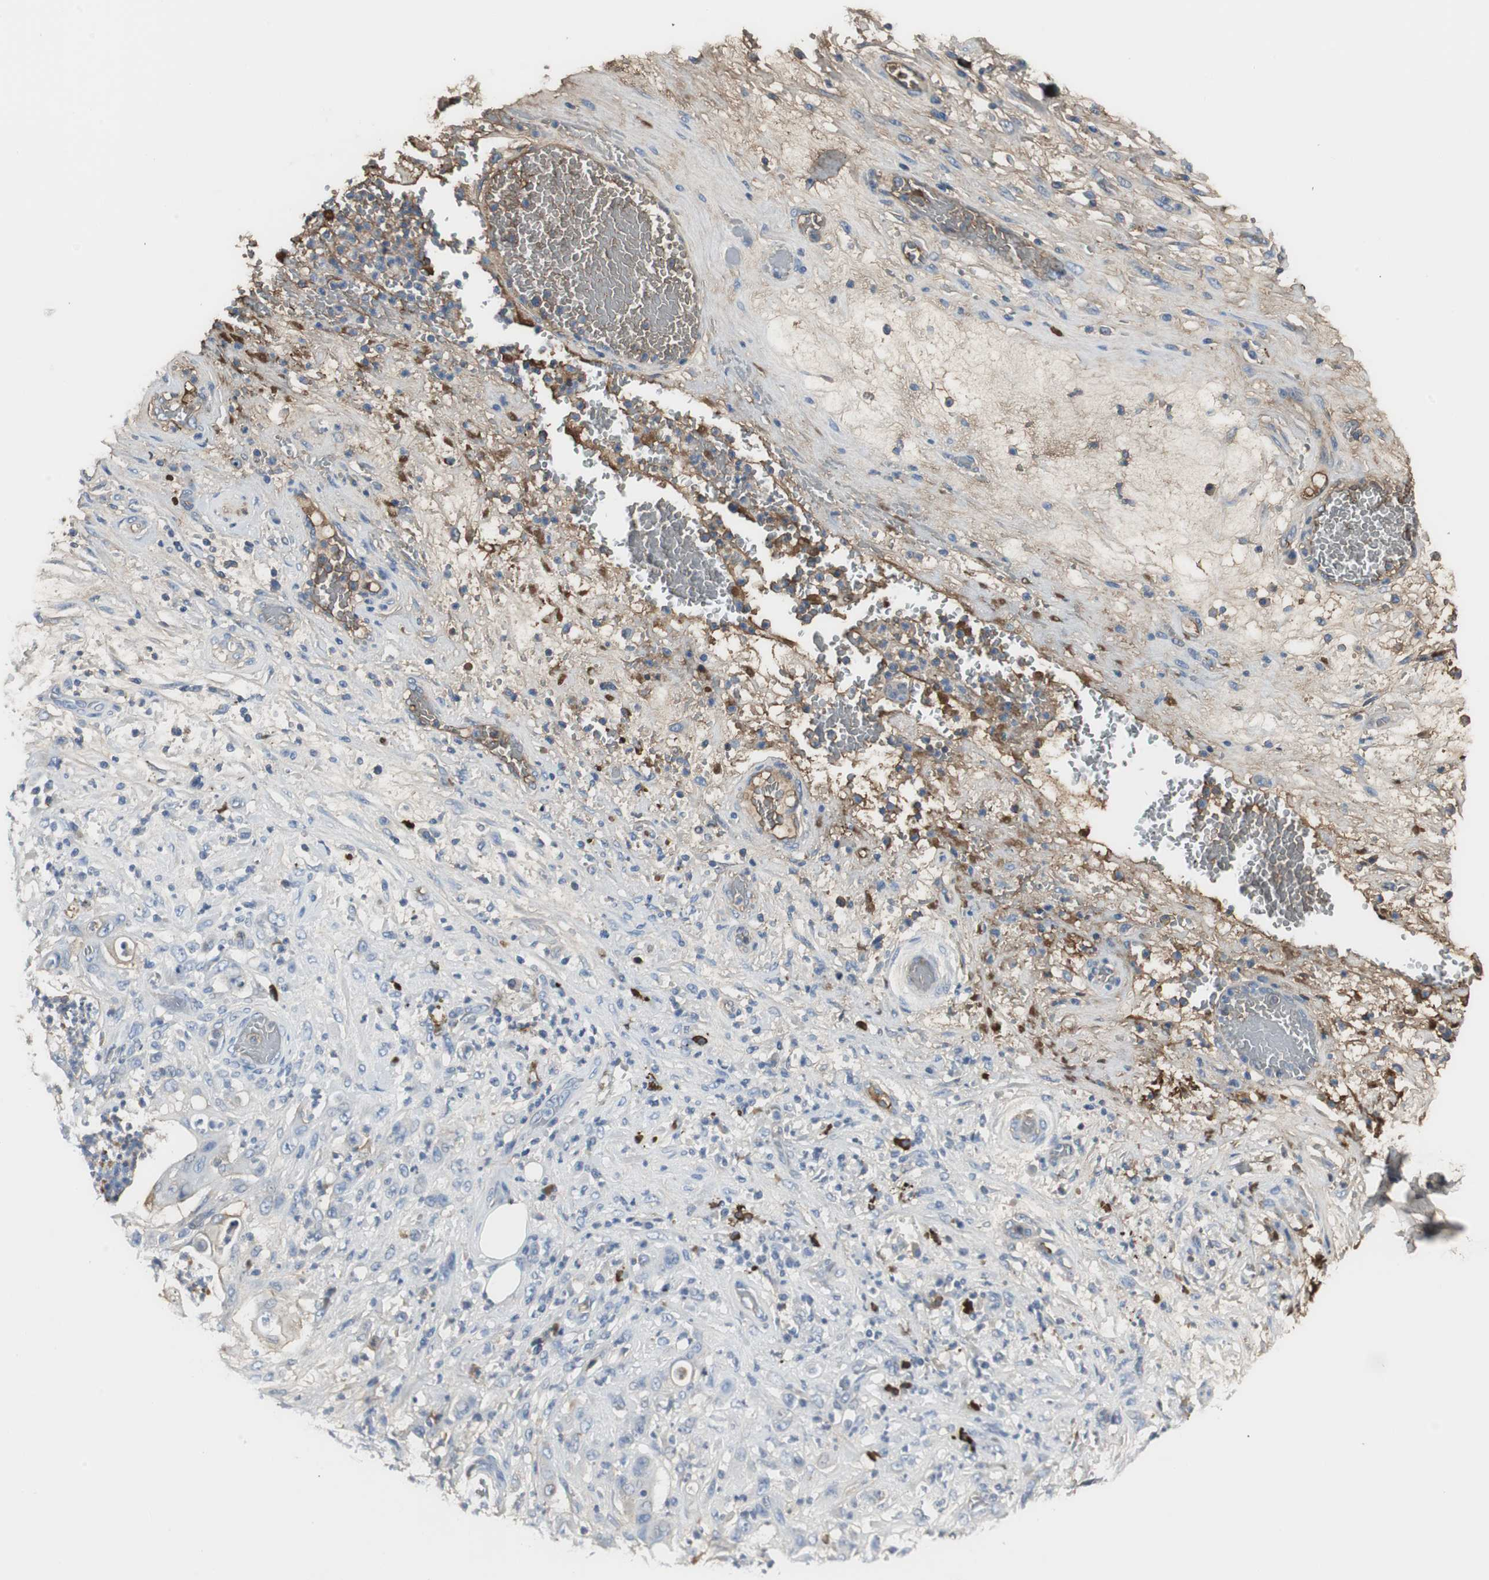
{"staining": {"intensity": "weak", "quantity": "<25%", "location": "cytoplasmic/membranous"}, "tissue": "stomach cancer", "cell_type": "Tumor cells", "image_type": "cancer", "snomed": [{"axis": "morphology", "description": "Adenocarcinoma, NOS"}, {"axis": "topography", "description": "Stomach"}], "caption": "Immunohistochemistry photomicrograph of stomach cancer stained for a protein (brown), which shows no expression in tumor cells.", "gene": "IGHA1", "patient": {"sex": "female", "age": 73}}